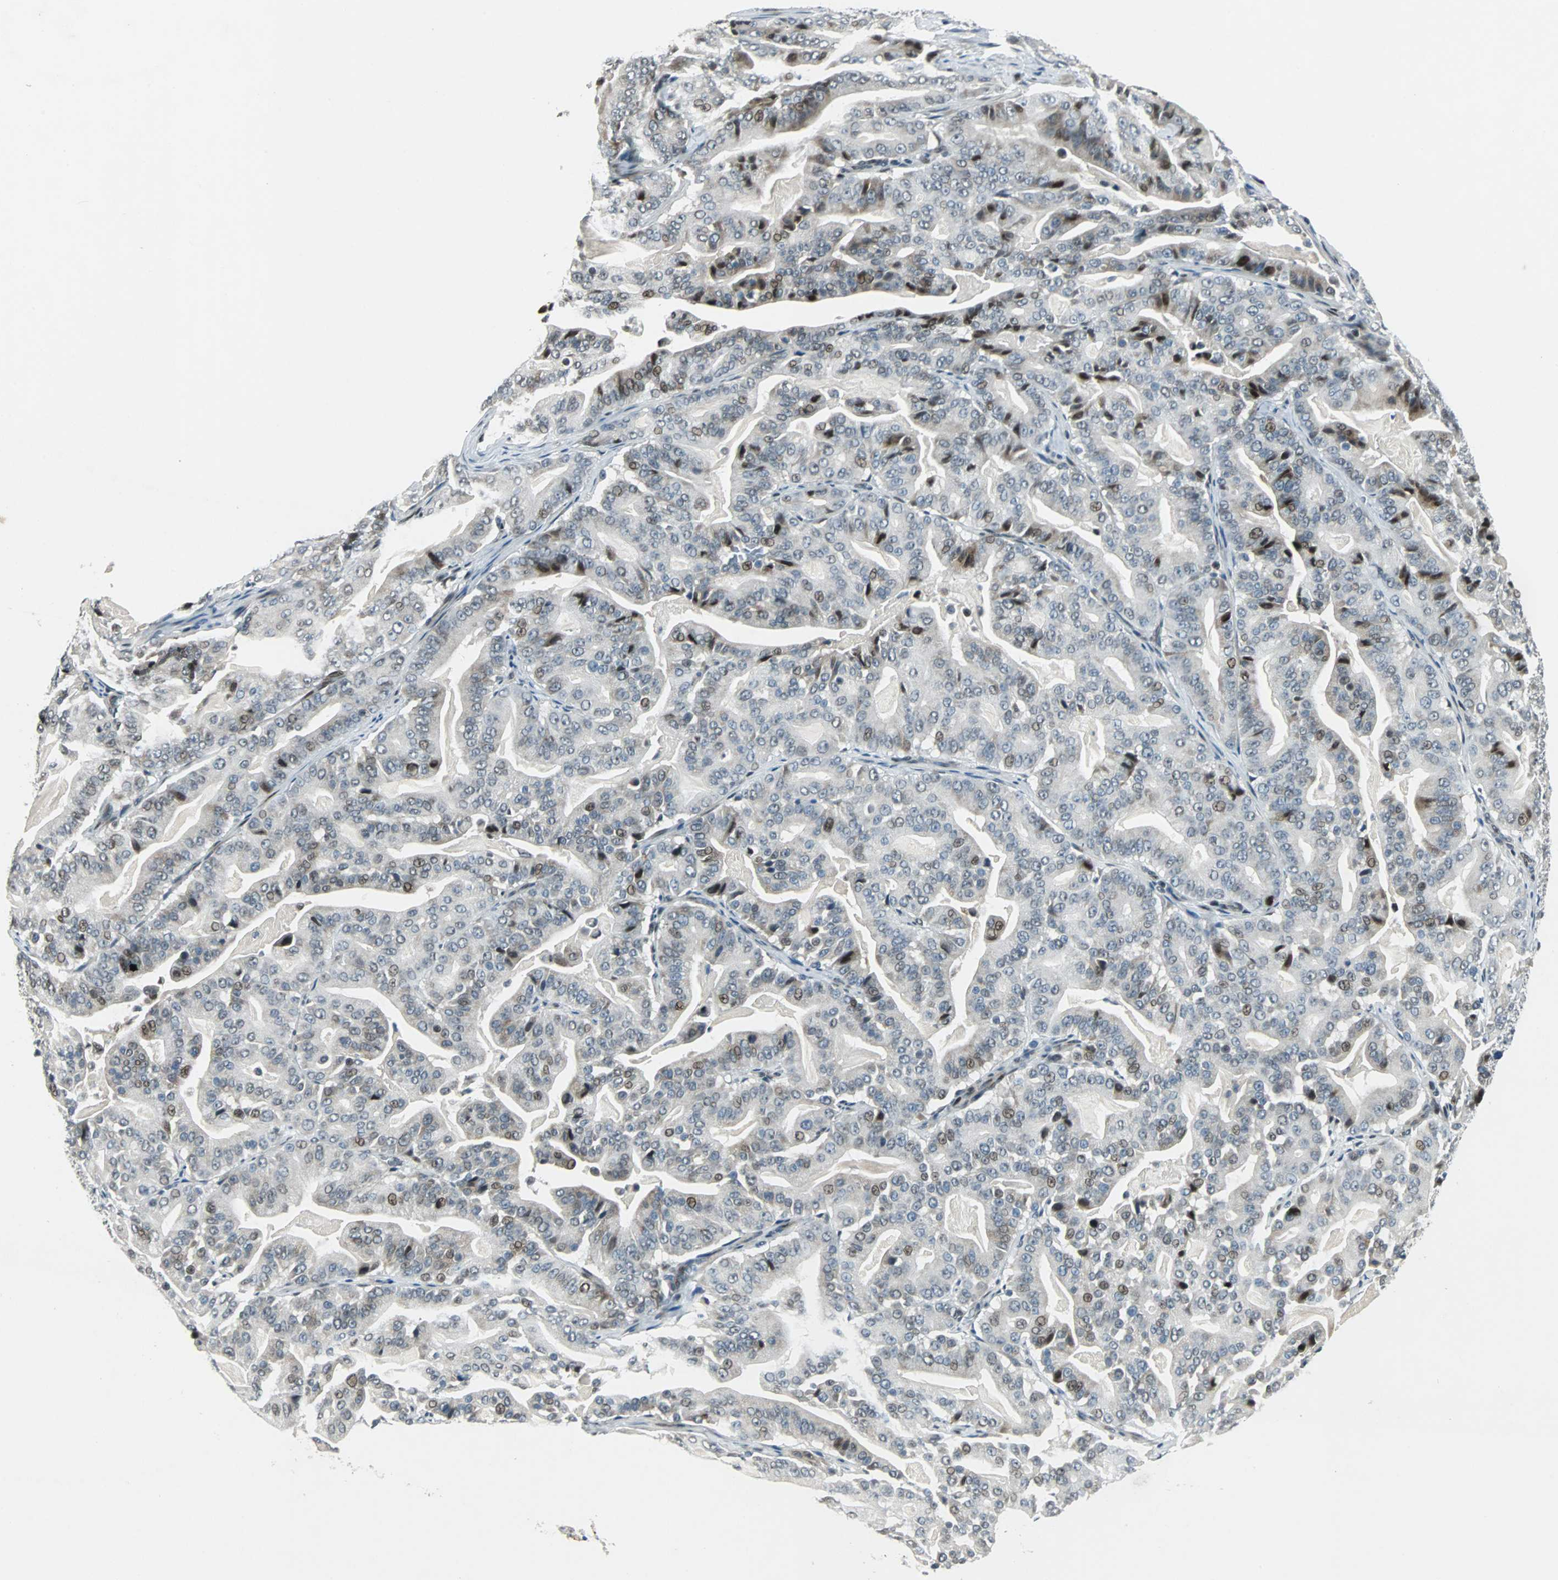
{"staining": {"intensity": "strong", "quantity": "<25%", "location": "nuclear"}, "tissue": "pancreatic cancer", "cell_type": "Tumor cells", "image_type": "cancer", "snomed": [{"axis": "morphology", "description": "Adenocarcinoma, NOS"}, {"axis": "topography", "description": "Pancreas"}], "caption": "High-magnification brightfield microscopy of pancreatic adenocarcinoma stained with DAB (brown) and counterstained with hematoxylin (blue). tumor cells exhibit strong nuclear expression is seen in about<25% of cells.", "gene": "AJUBA", "patient": {"sex": "male", "age": 63}}